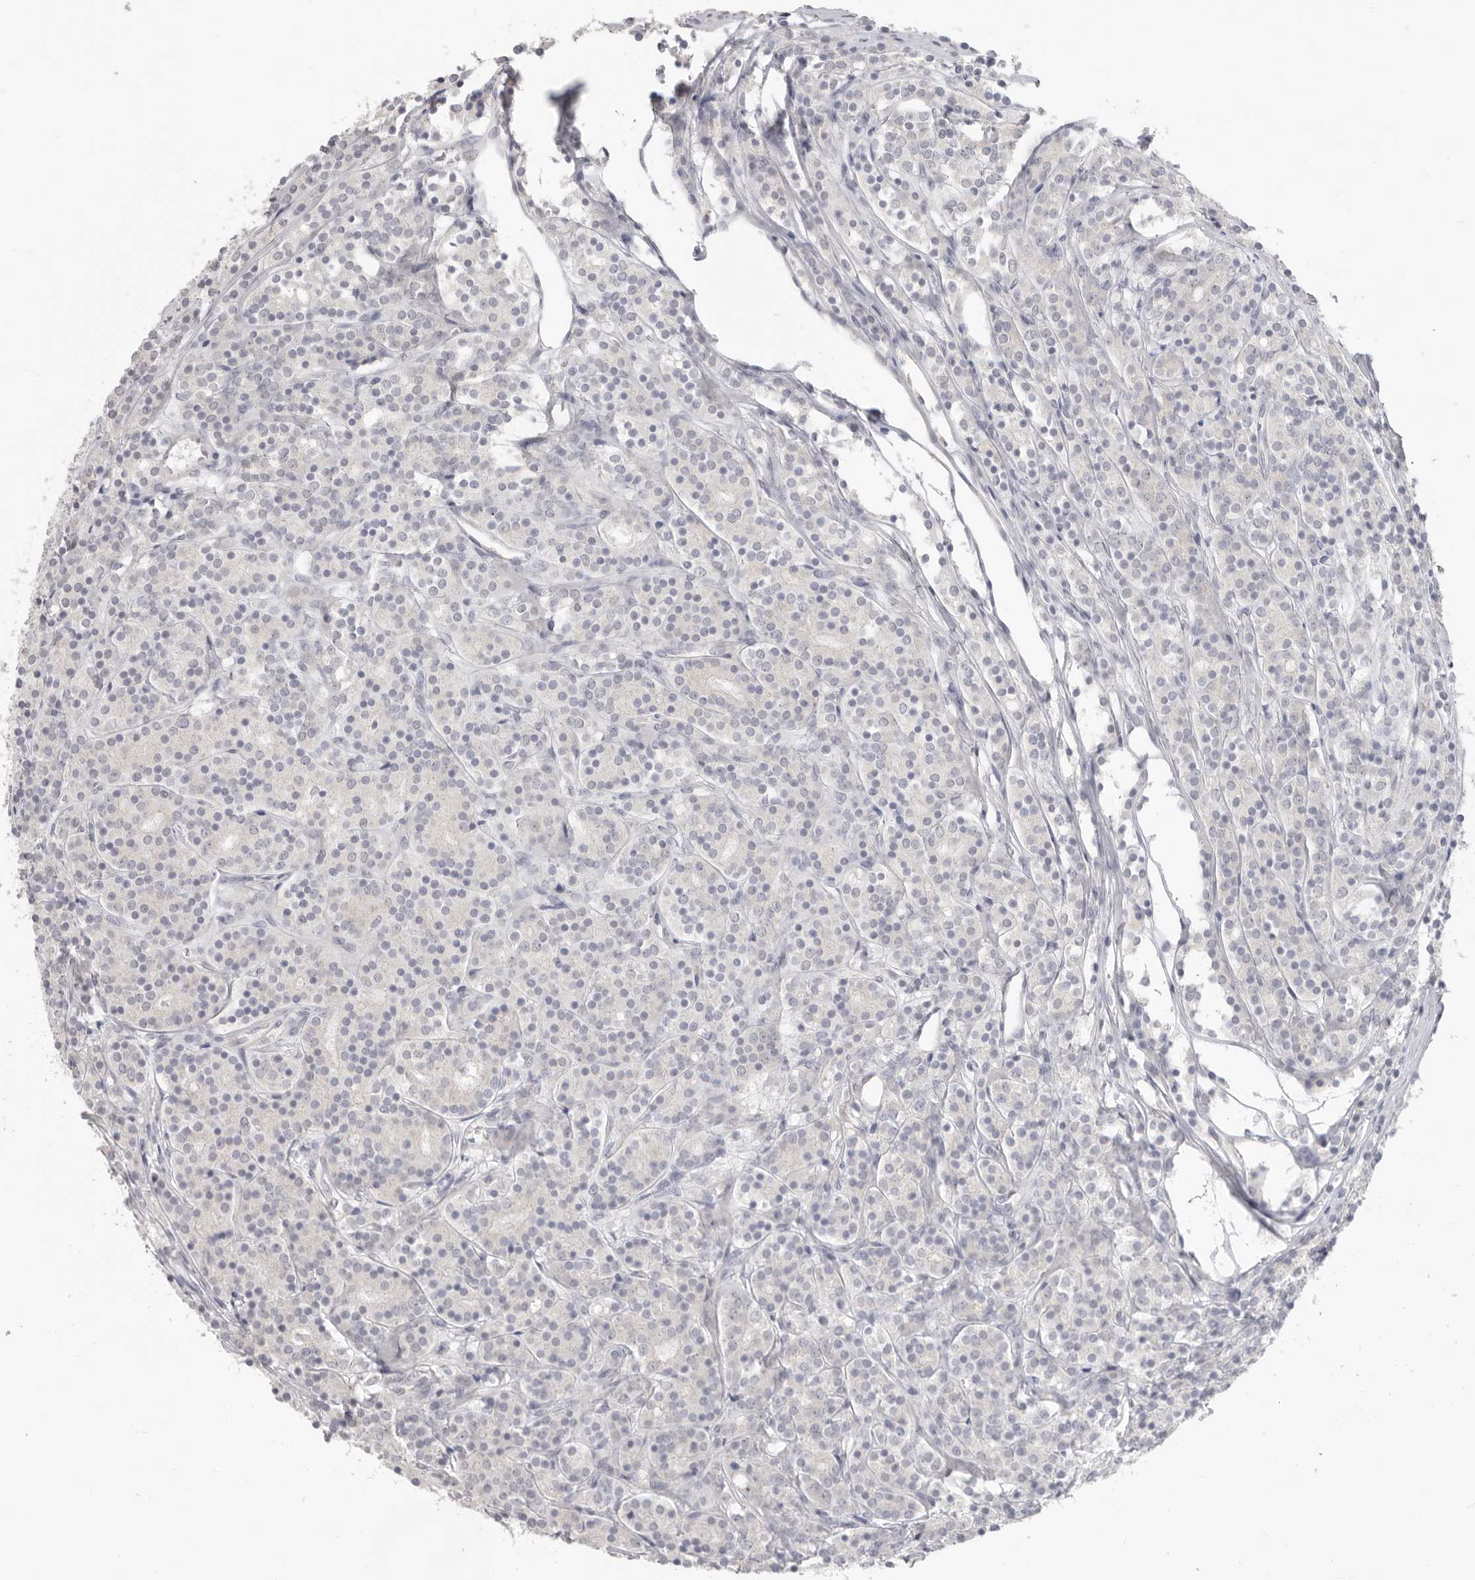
{"staining": {"intensity": "negative", "quantity": "none", "location": "none"}, "tissue": "prostate cancer", "cell_type": "Tumor cells", "image_type": "cancer", "snomed": [{"axis": "morphology", "description": "Adenocarcinoma, High grade"}, {"axis": "topography", "description": "Prostate"}], "caption": "Immunohistochemistry of human high-grade adenocarcinoma (prostate) exhibits no expression in tumor cells.", "gene": "XIRP1", "patient": {"sex": "male", "age": 62}}